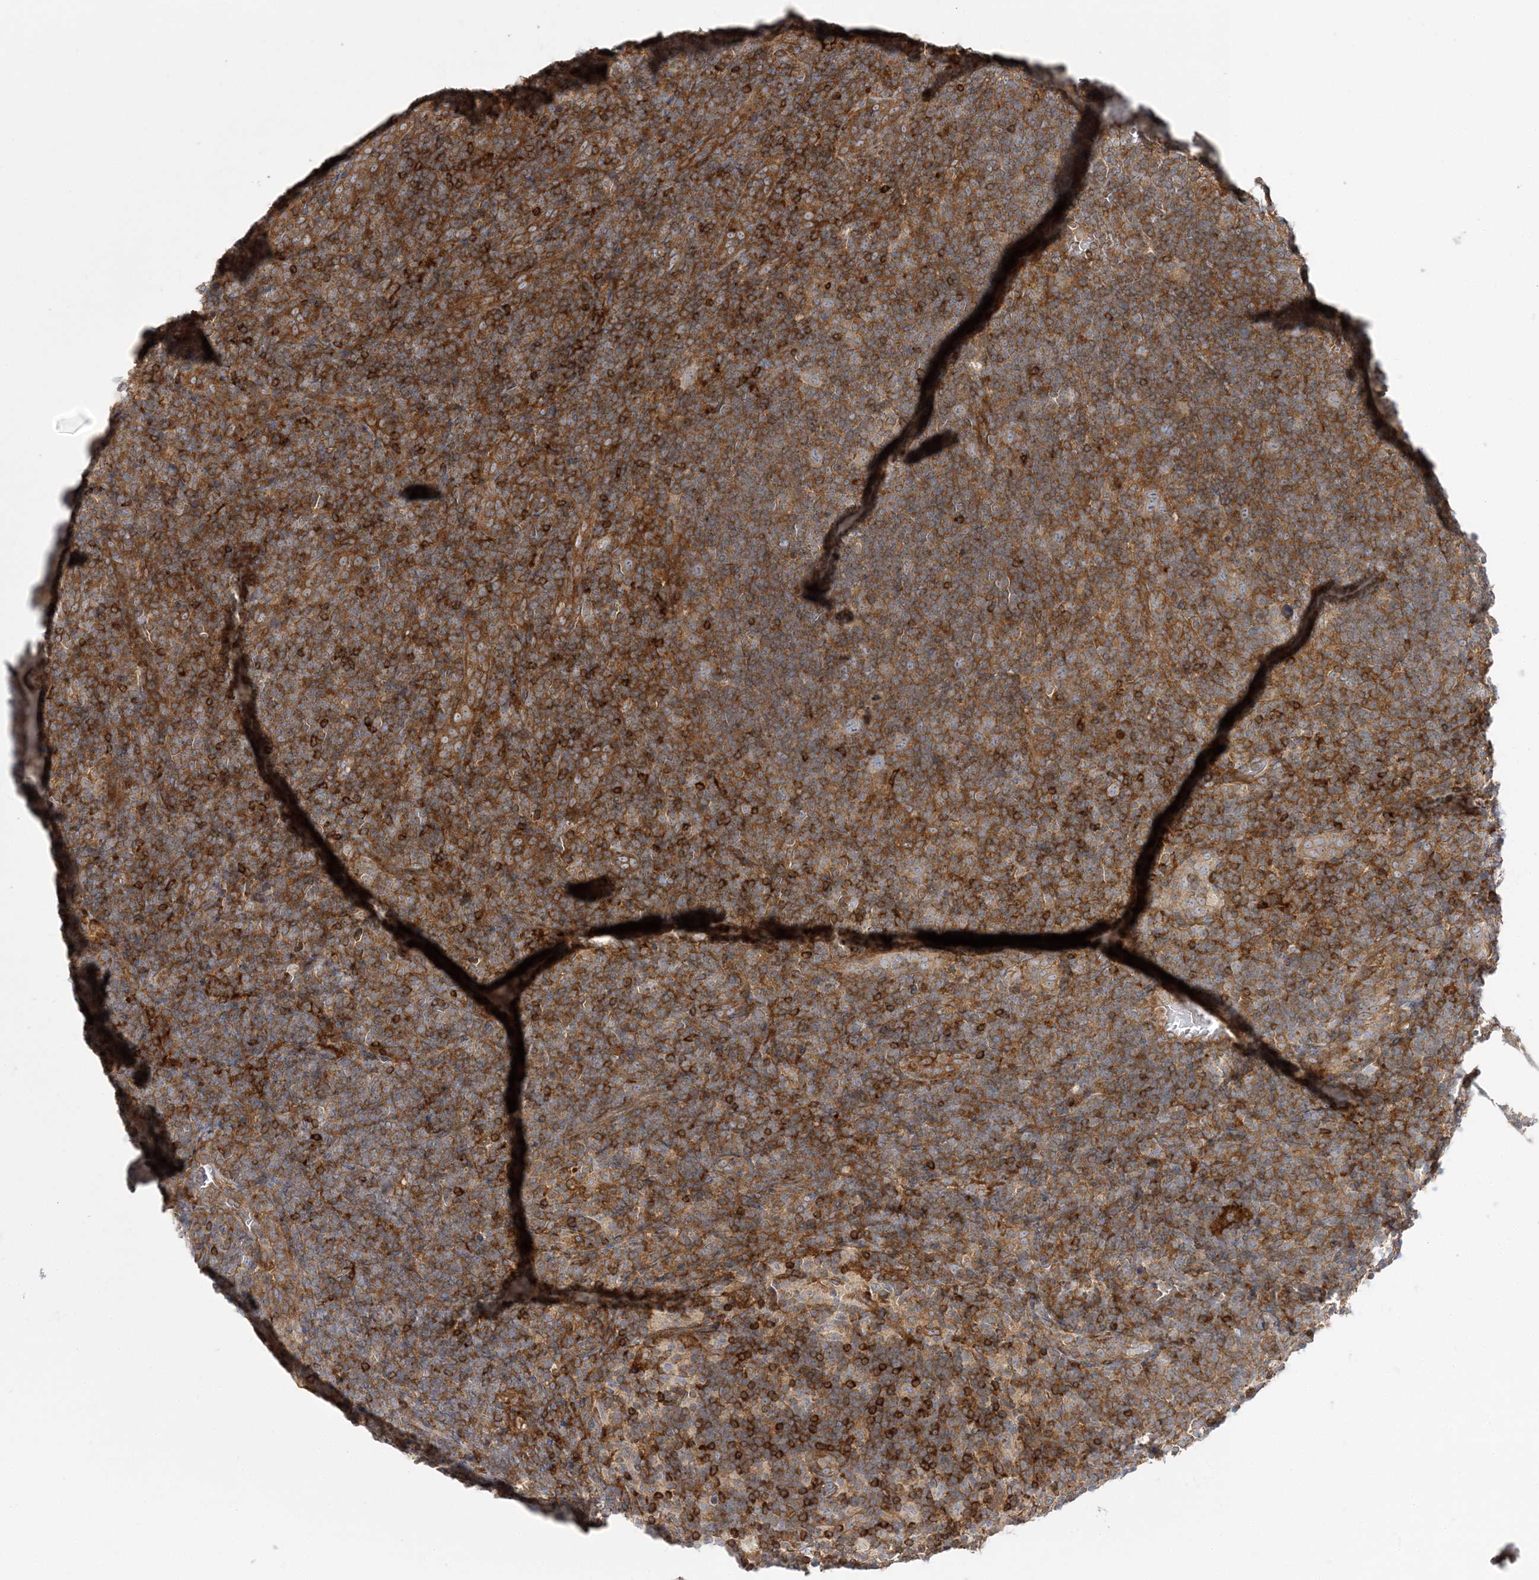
{"staining": {"intensity": "negative", "quantity": "none", "location": "none"}, "tissue": "lymphoma", "cell_type": "Tumor cells", "image_type": "cancer", "snomed": [{"axis": "morphology", "description": "Hodgkin's disease, NOS"}, {"axis": "topography", "description": "Lymph node"}], "caption": "A histopathology image of lymphoma stained for a protein exhibits no brown staining in tumor cells.", "gene": "STAM", "patient": {"sex": "female", "age": 57}}